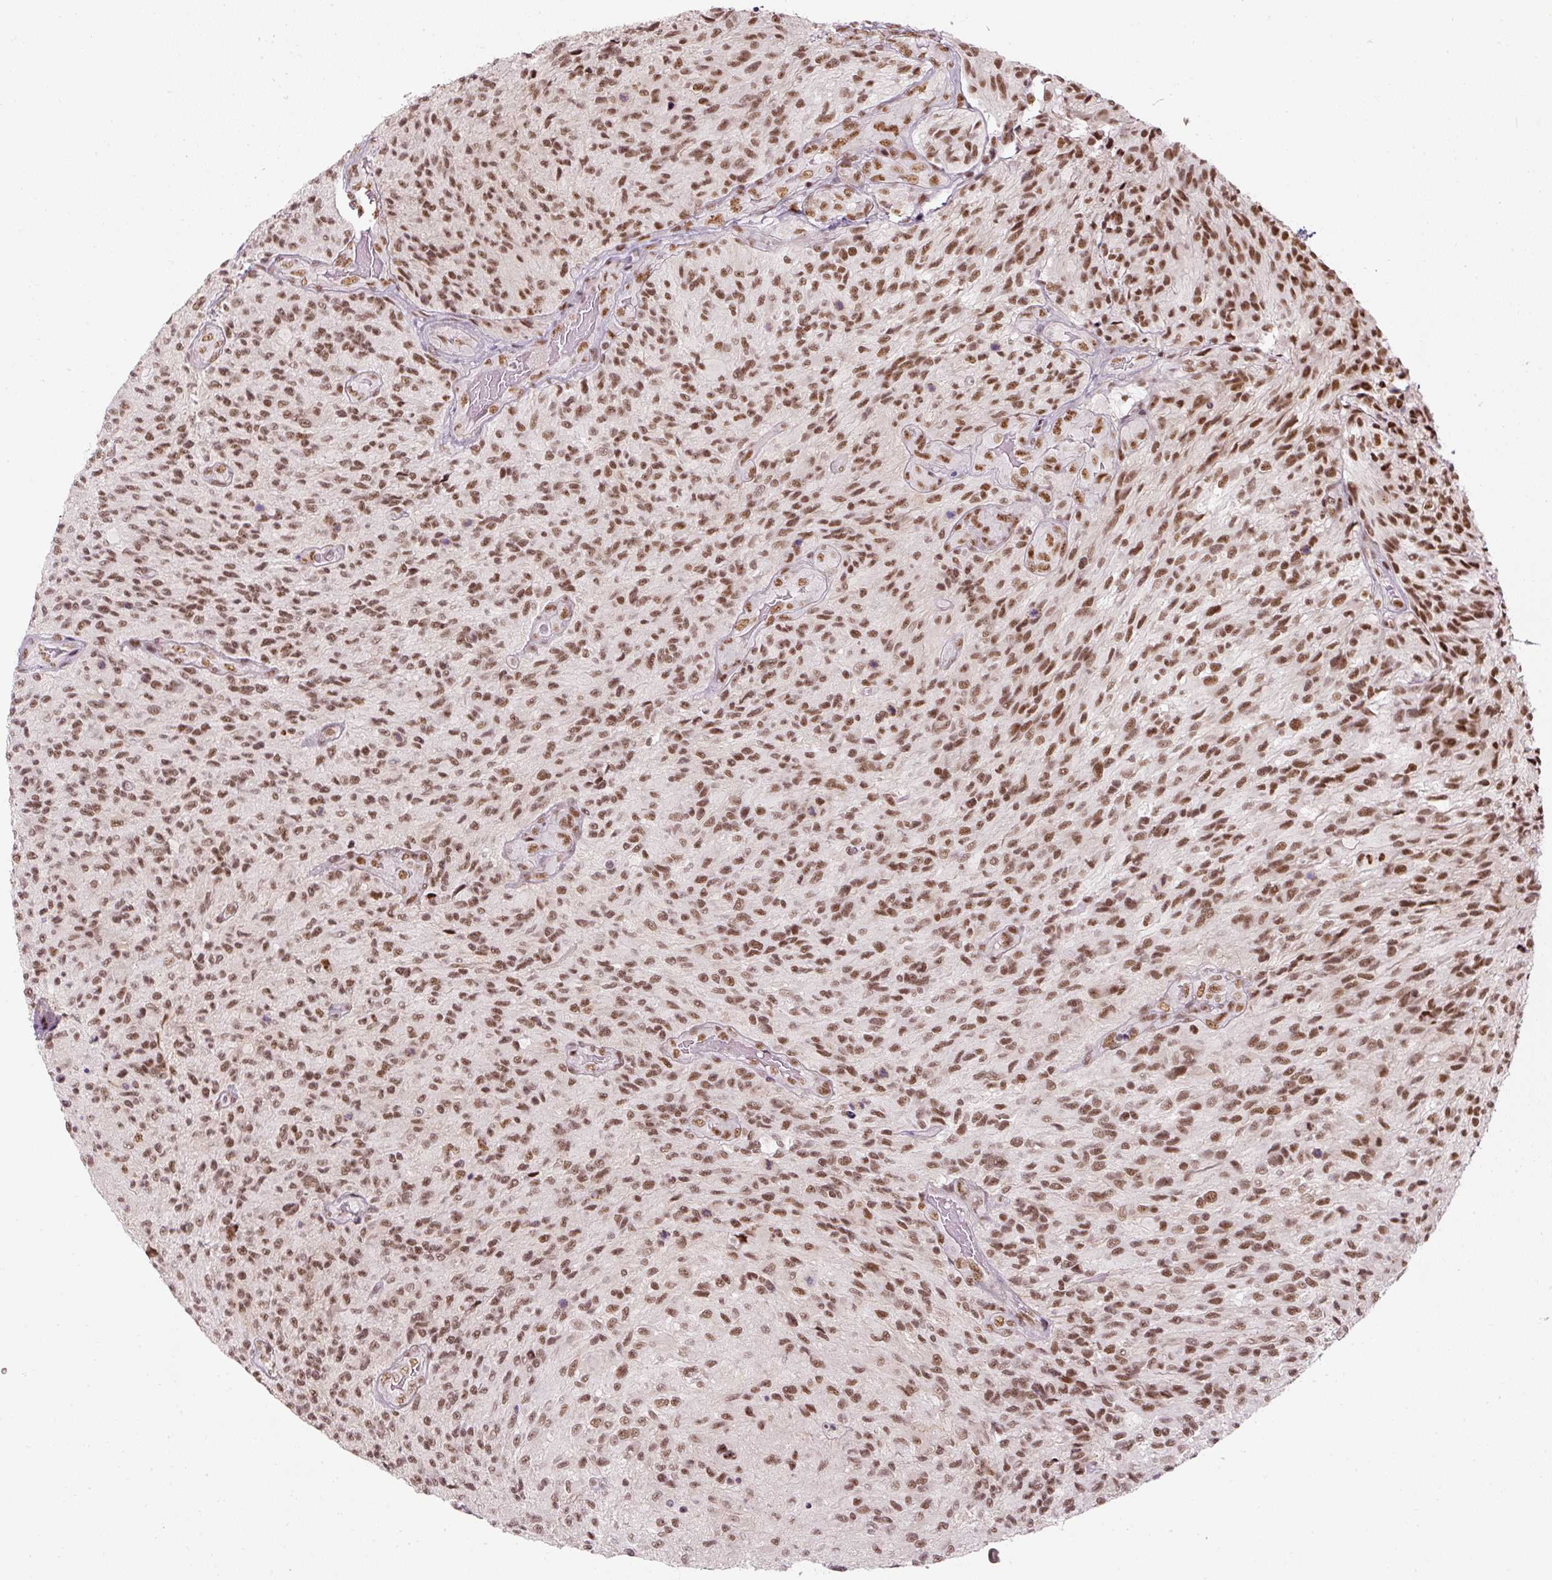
{"staining": {"intensity": "moderate", "quantity": ">75%", "location": "nuclear"}, "tissue": "glioma", "cell_type": "Tumor cells", "image_type": "cancer", "snomed": [{"axis": "morphology", "description": "Normal tissue, NOS"}, {"axis": "morphology", "description": "Glioma, malignant, High grade"}, {"axis": "topography", "description": "Cerebral cortex"}], "caption": "Glioma stained with IHC reveals moderate nuclear positivity in approximately >75% of tumor cells.", "gene": "U2AF2", "patient": {"sex": "male", "age": 56}}